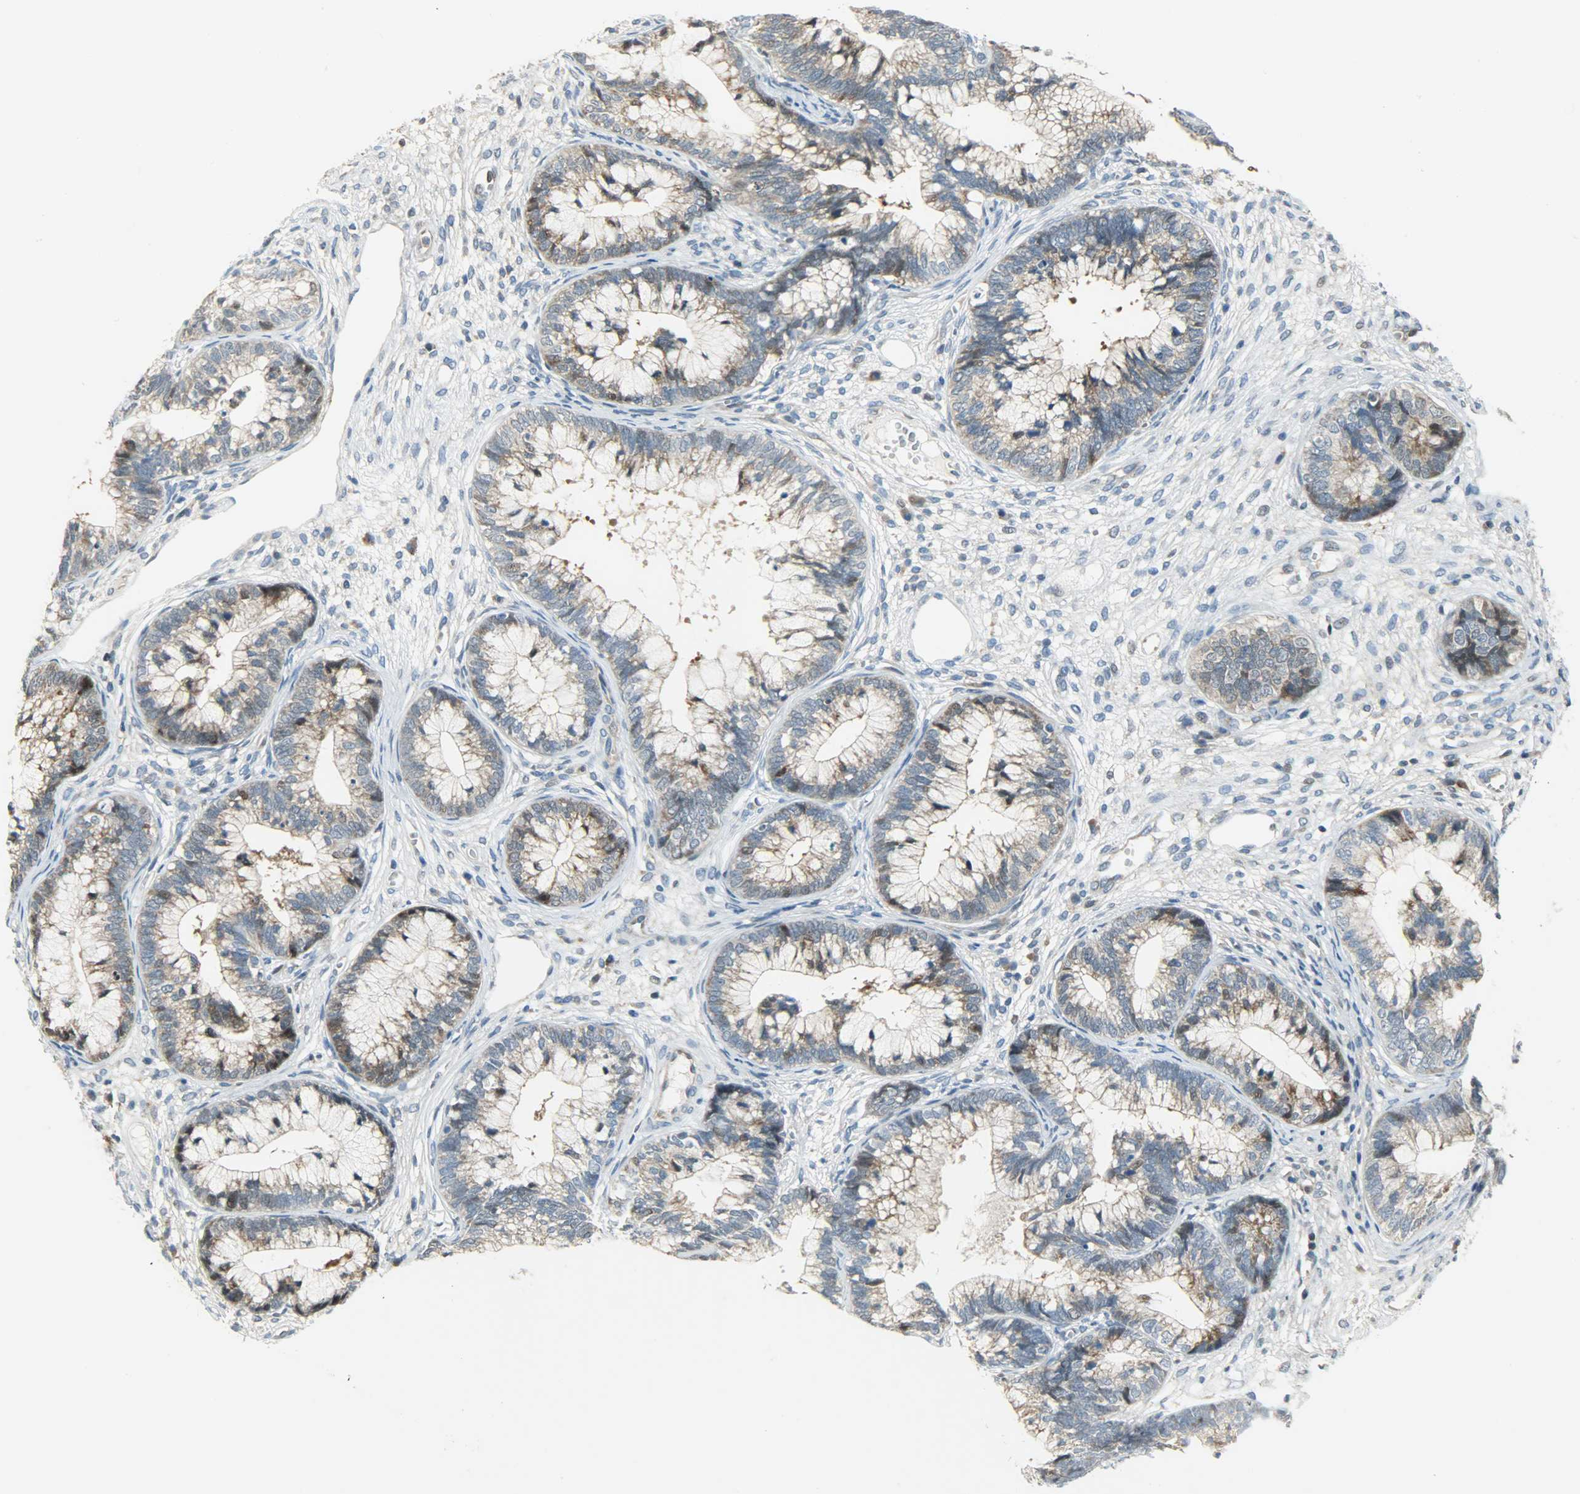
{"staining": {"intensity": "weak", "quantity": ">75%", "location": "cytoplasmic/membranous"}, "tissue": "cervical cancer", "cell_type": "Tumor cells", "image_type": "cancer", "snomed": [{"axis": "morphology", "description": "Adenocarcinoma, NOS"}, {"axis": "topography", "description": "Cervix"}], "caption": "Immunohistochemistry (IHC) (DAB (3,3'-diaminobenzidine)) staining of cervical adenocarcinoma reveals weak cytoplasmic/membranous protein positivity in about >75% of tumor cells.", "gene": "PPP1R1B", "patient": {"sex": "female", "age": 44}}